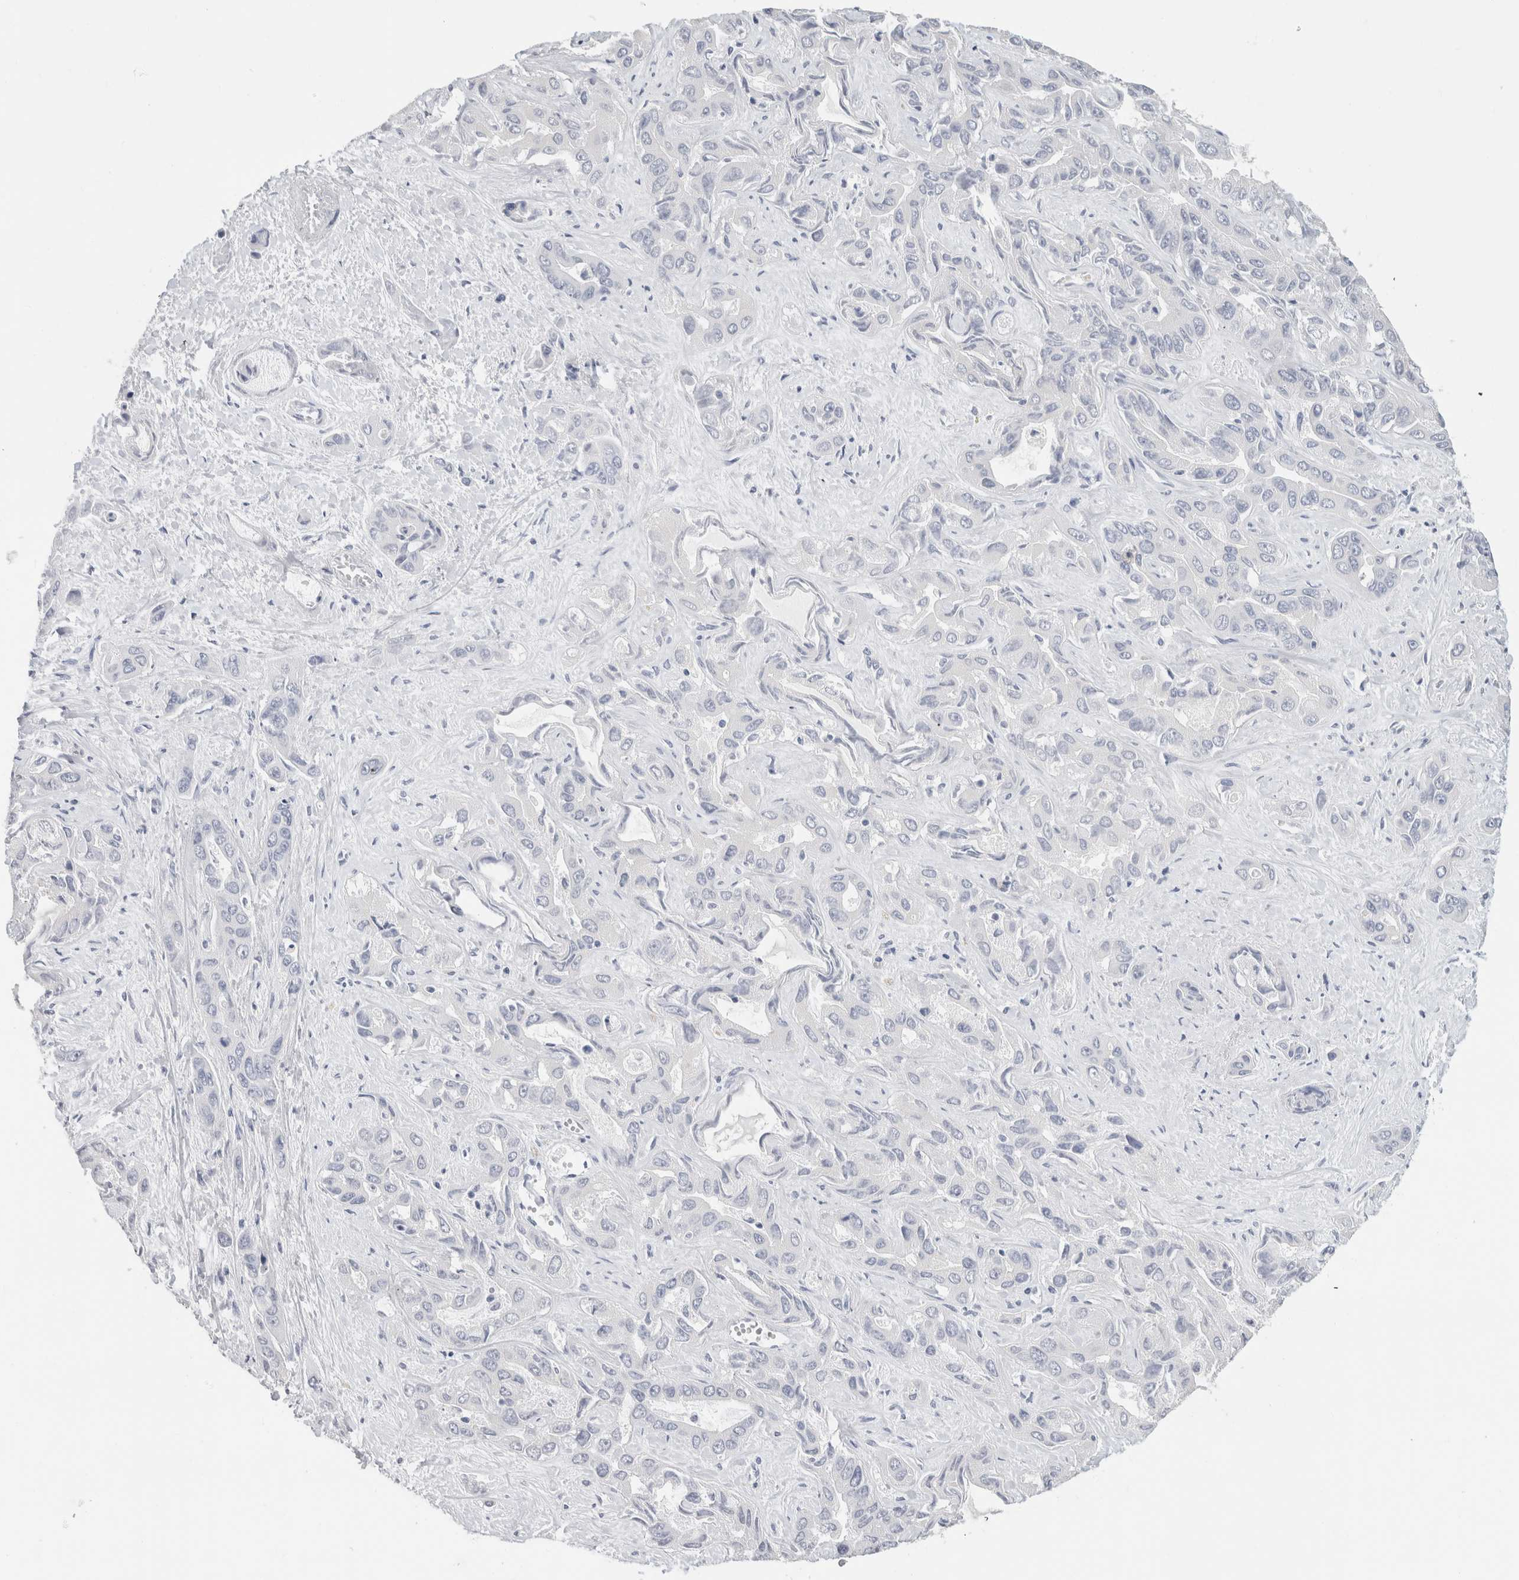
{"staining": {"intensity": "negative", "quantity": "none", "location": "none"}, "tissue": "liver cancer", "cell_type": "Tumor cells", "image_type": "cancer", "snomed": [{"axis": "morphology", "description": "Cholangiocarcinoma"}, {"axis": "topography", "description": "Liver"}], "caption": "Tumor cells are negative for protein expression in human liver cancer (cholangiocarcinoma). Nuclei are stained in blue.", "gene": "BCAN", "patient": {"sex": "female", "age": 52}}